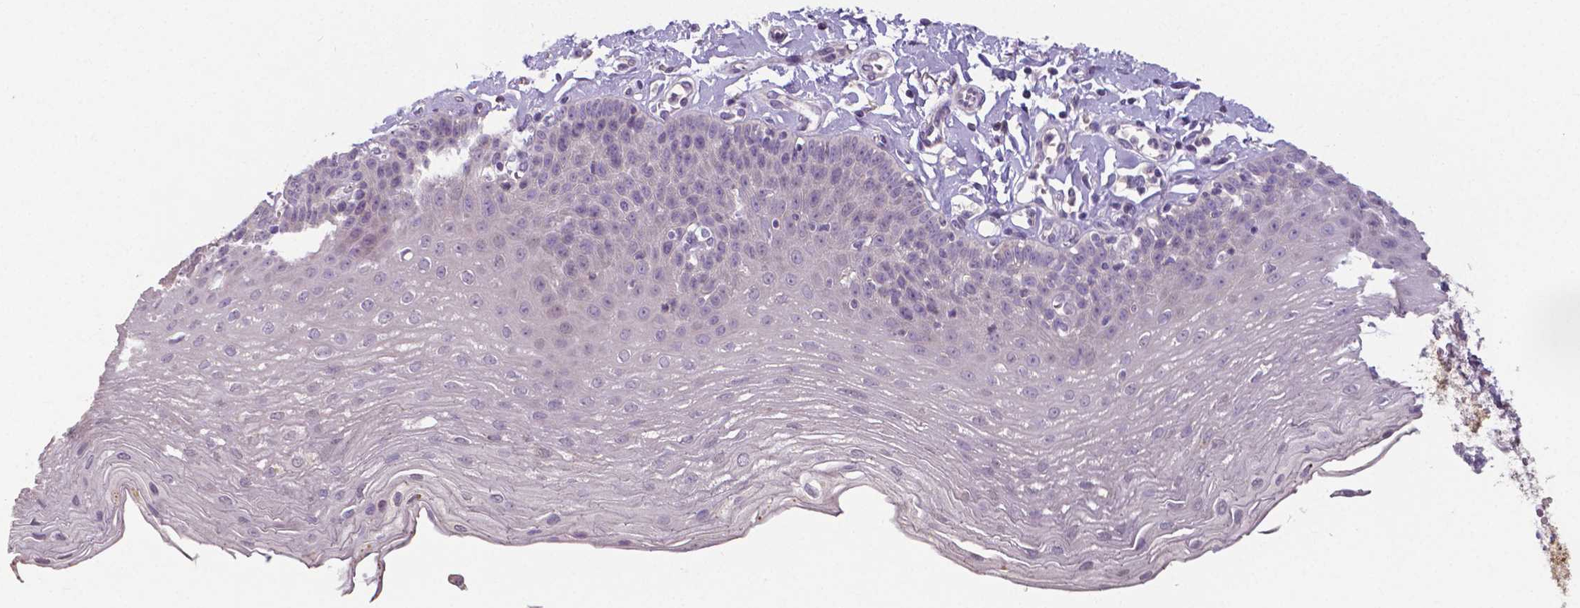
{"staining": {"intensity": "negative", "quantity": "none", "location": "none"}, "tissue": "esophagus", "cell_type": "Squamous epithelial cells", "image_type": "normal", "snomed": [{"axis": "morphology", "description": "Normal tissue, NOS"}, {"axis": "topography", "description": "Esophagus"}], "caption": "This is a image of IHC staining of benign esophagus, which shows no staining in squamous epithelial cells. Brightfield microscopy of IHC stained with DAB (brown) and hematoxylin (blue), captured at high magnification.", "gene": "CRMP1", "patient": {"sex": "female", "age": 81}}